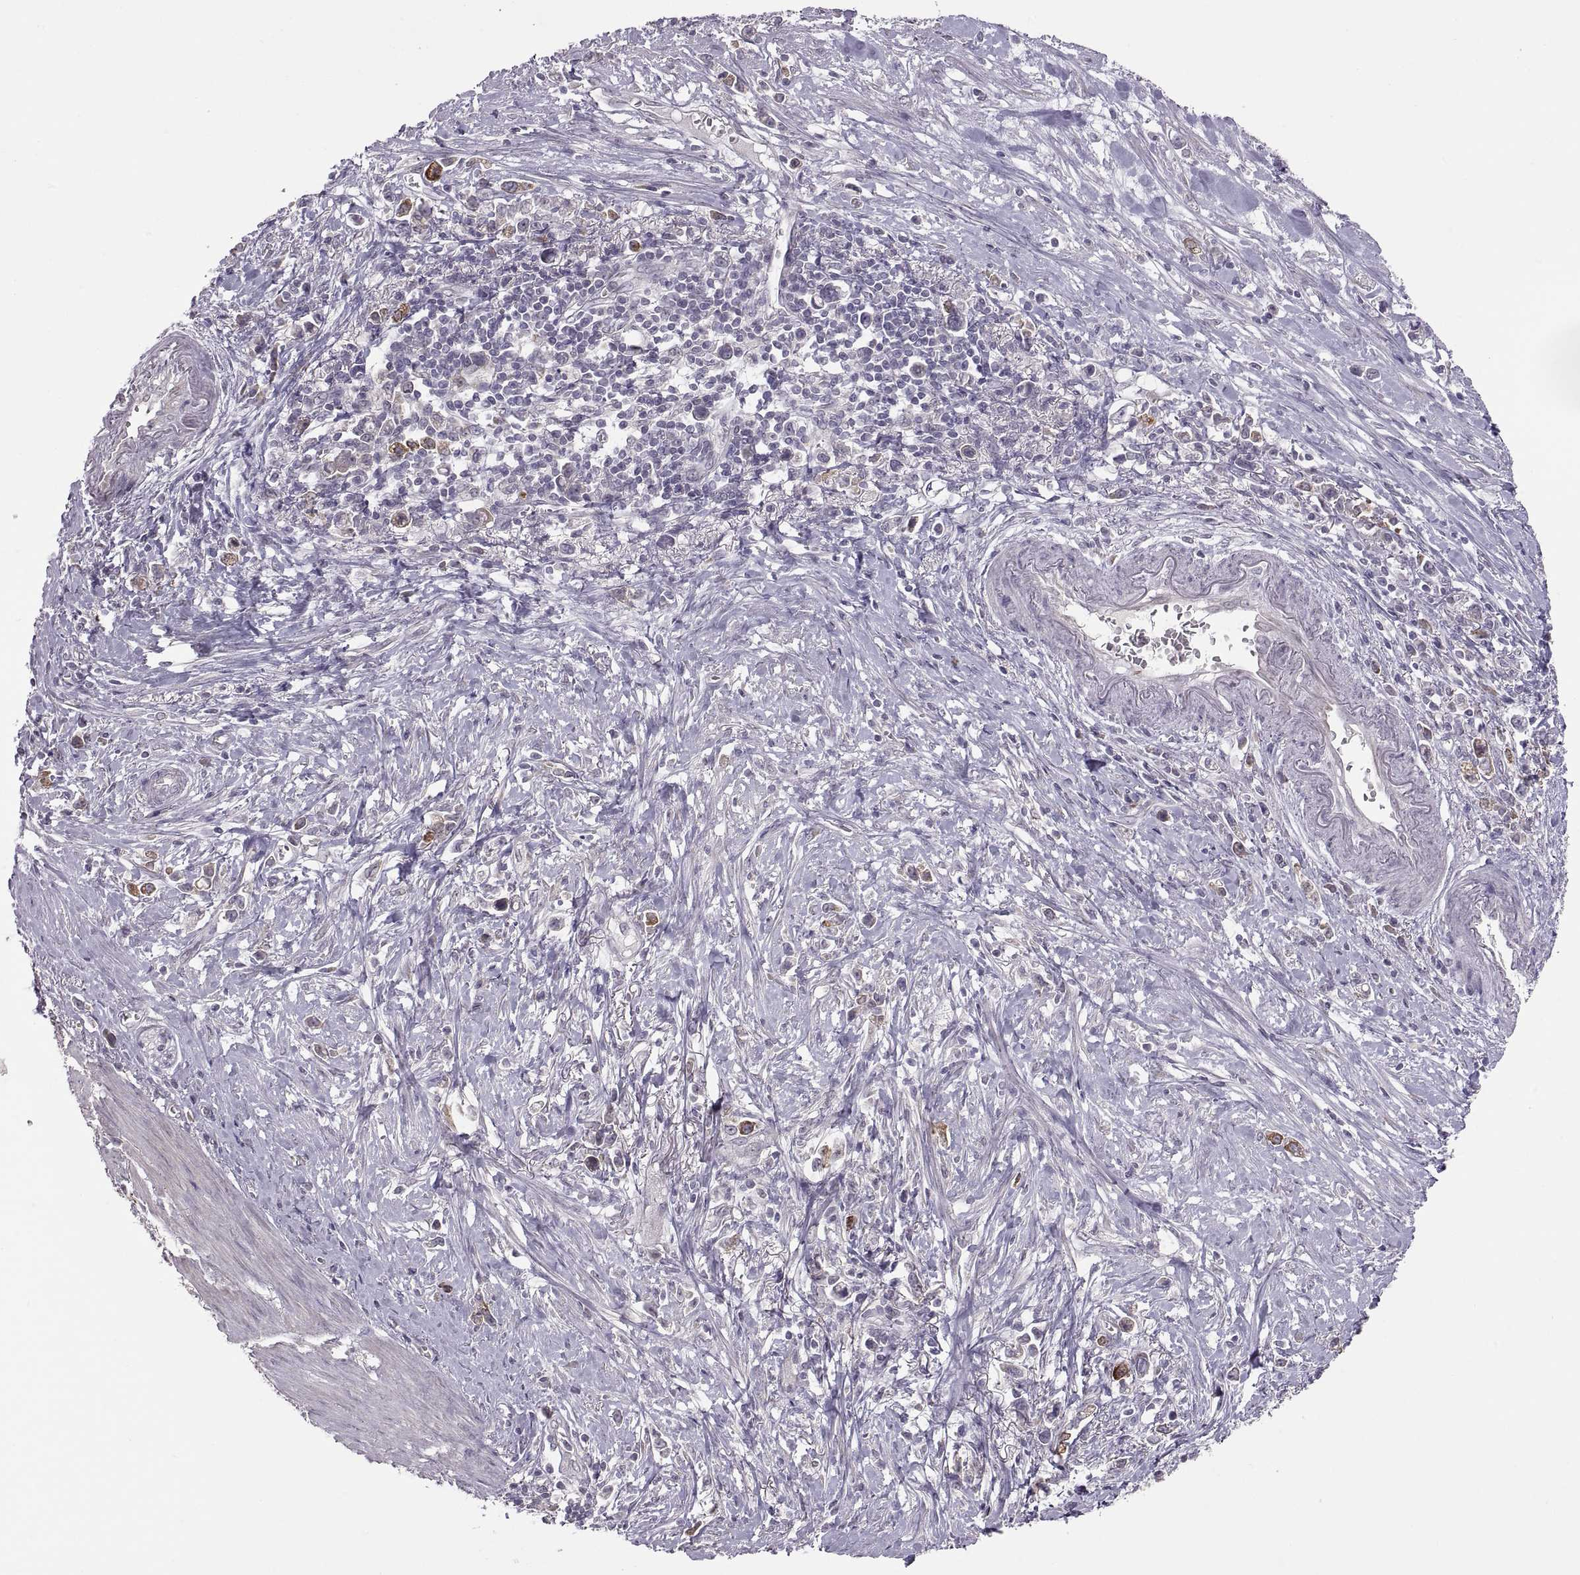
{"staining": {"intensity": "strong", "quantity": "<25%", "location": "cytoplasmic/membranous"}, "tissue": "stomach cancer", "cell_type": "Tumor cells", "image_type": "cancer", "snomed": [{"axis": "morphology", "description": "Adenocarcinoma, NOS"}, {"axis": "topography", "description": "Stomach"}], "caption": "A photomicrograph of human stomach adenocarcinoma stained for a protein displays strong cytoplasmic/membranous brown staining in tumor cells.", "gene": "HMGCR", "patient": {"sex": "male", "age": 63}}